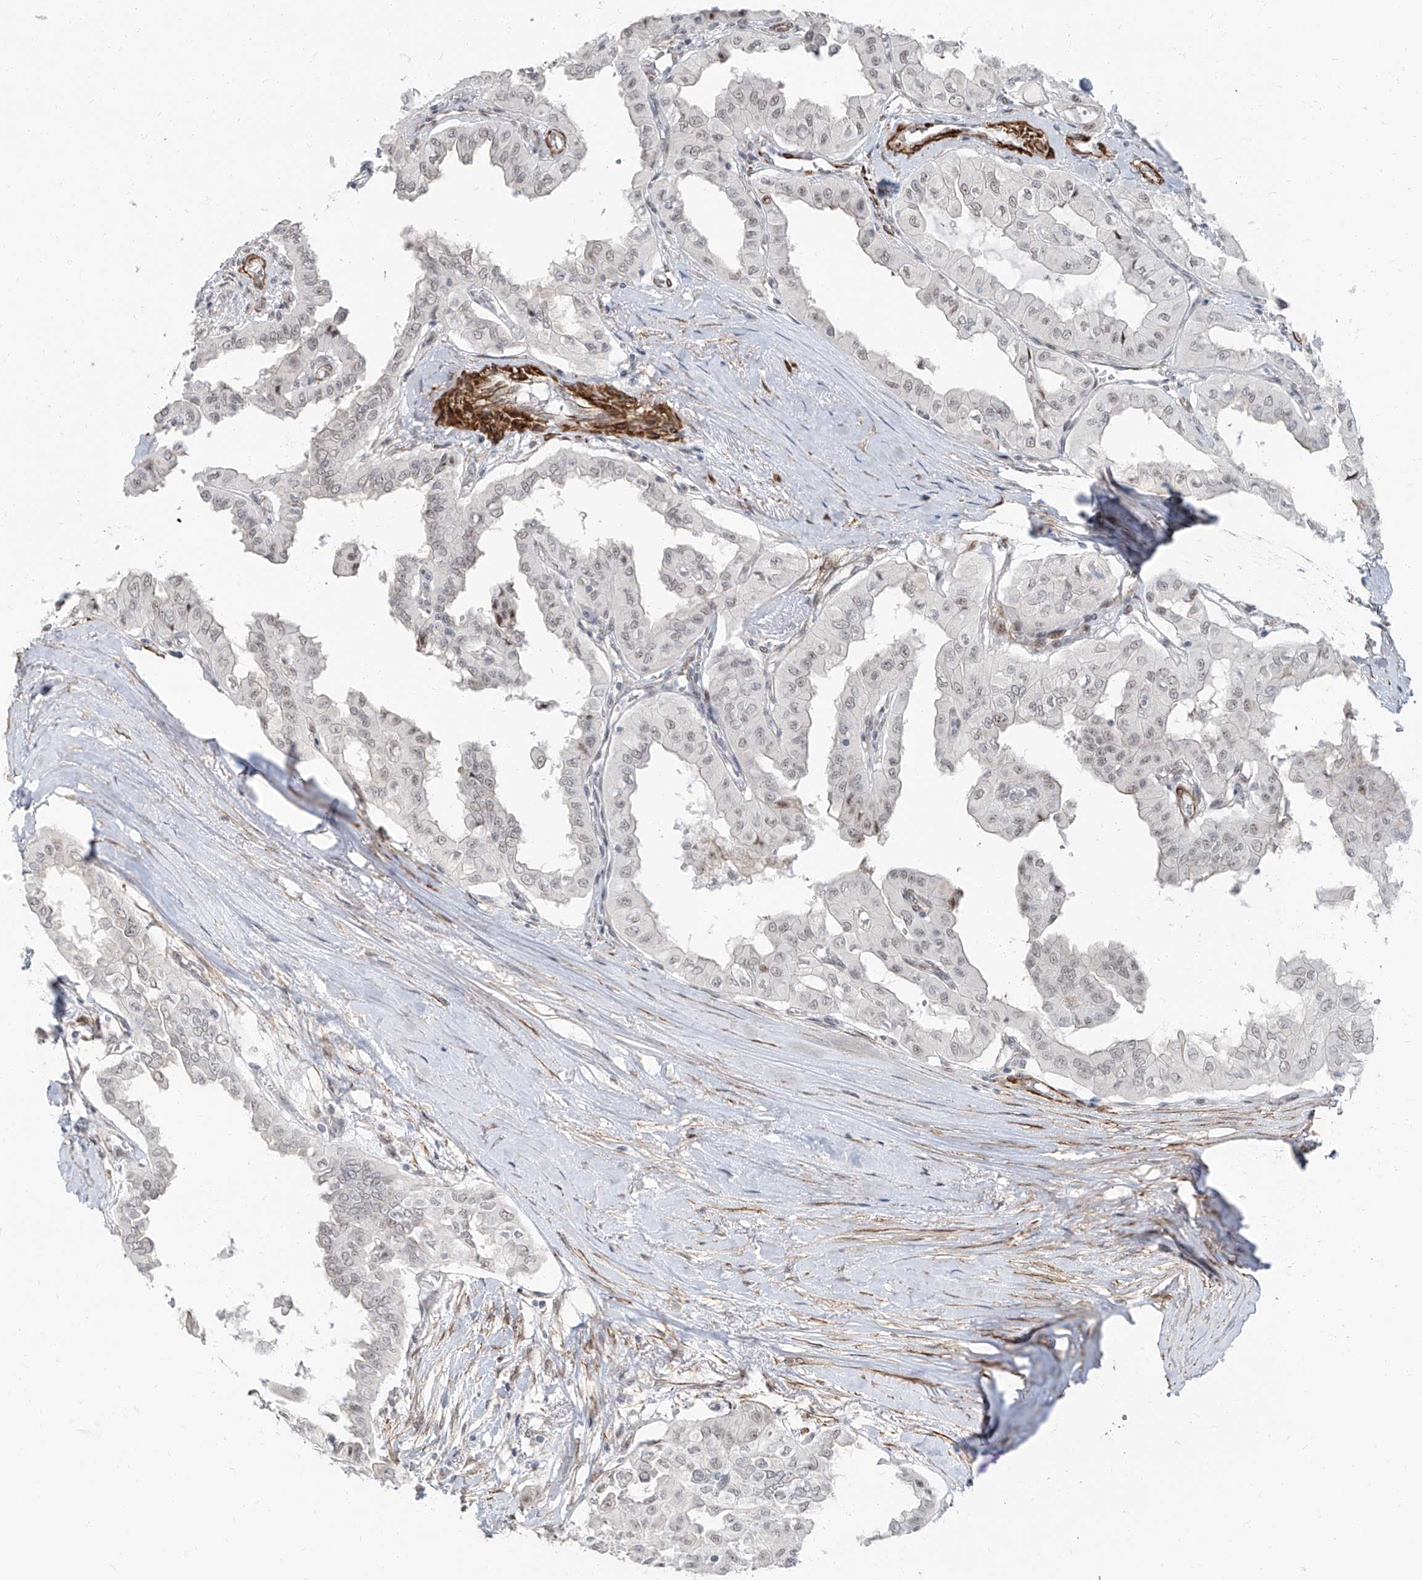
{"staining": {"intensity": "weak", "quantity": "<25%", "location": "nuclear"}, "tissue": "thyroid cancer", "cell_type": "Tumor cells", "image_type": "cancer", "snomed": [{"axis": "morphology", "description": "Papillary adenocarcinoma, NOS"}, {"axis": "topography", "description": "Thyroid gland"}], "caption": "High power microscopy histopathology image of an immunohistochemistry (IHC) image of thyroid cancer, revealing no significant positivity in tumor cells.", "gene": "TXLNB", "patient": {"sex": "female", "age": 59}}